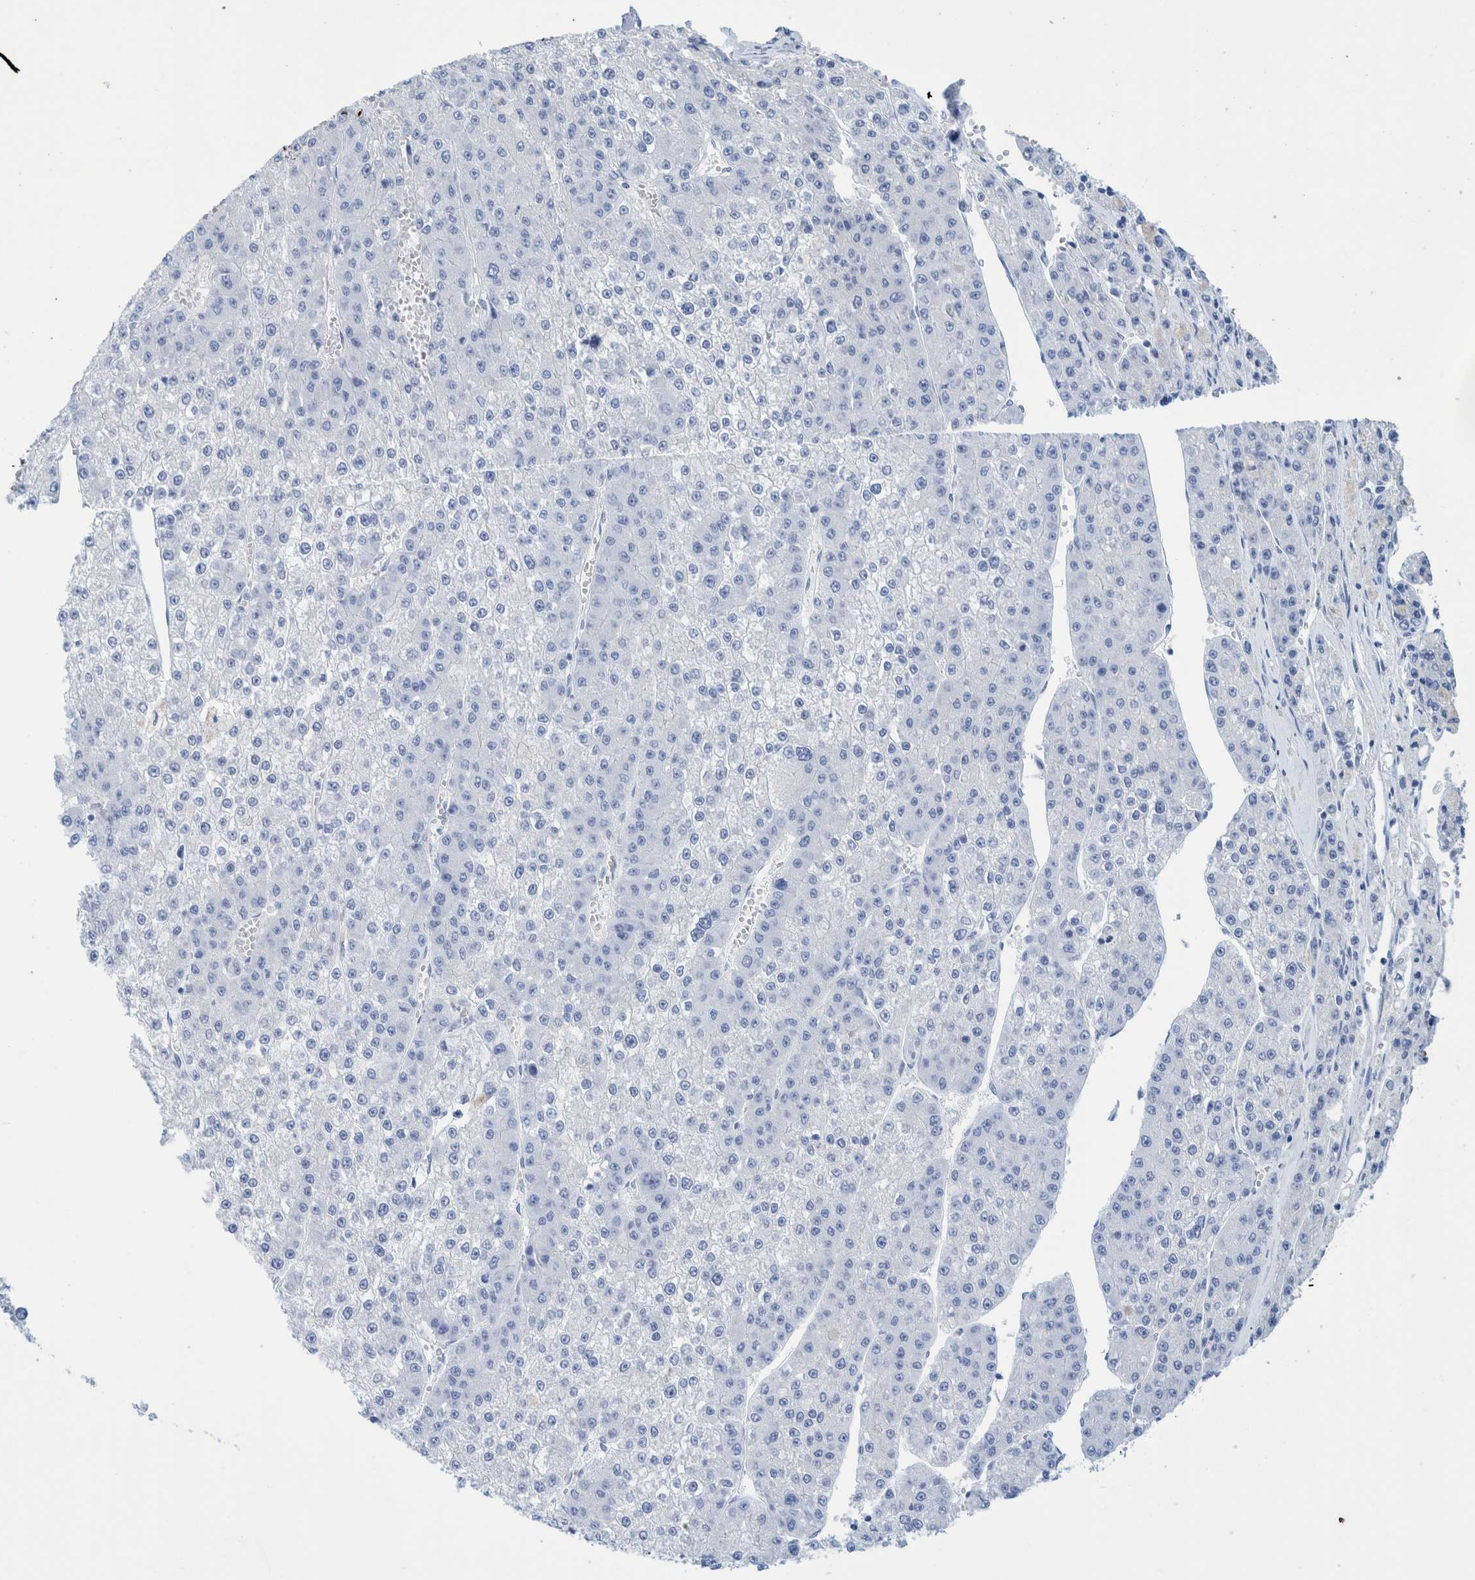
{"staining": {"intensity": "negative", "quantity": "none", "location": "none"}, "tissue": "liver cancer", "cell_type": "Tumor cells", "image_type": "cancer", "snomed": [{"axis": "morphology", "description": "Carcinoma, Hepatocellular, NOS"}, {"axis": "topography", "description": "Liver"}], "caption": "Immunohistochemistry (IHC) micrograph of human hepatocellular carcinoma (liver) stained for a protein (brown), which exhibits no staining in tumor cells.", "gene": "PERP", "patient": {"sex": "female", "age": 73}}